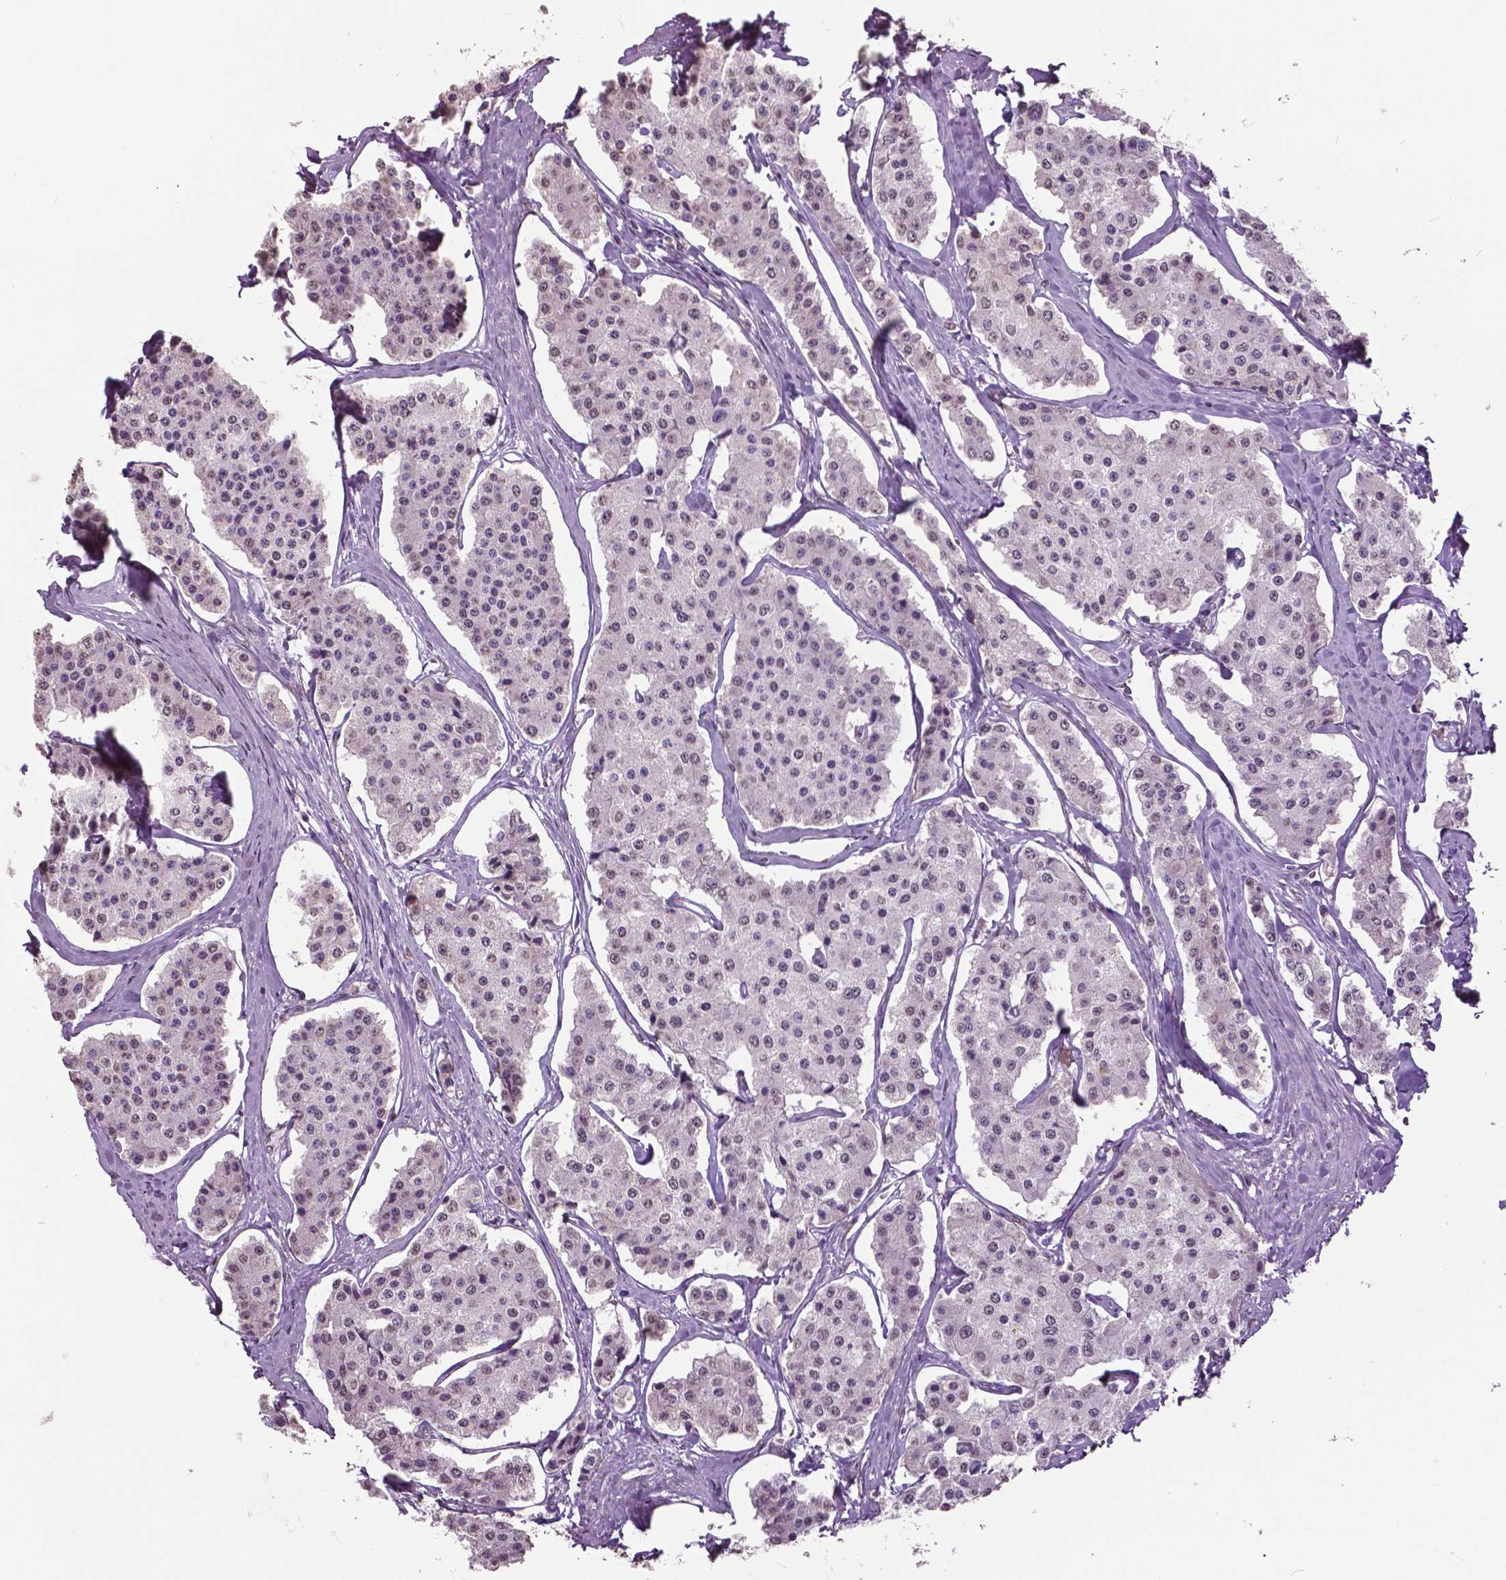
{"staining": {"intensity": "negative", "quantity": "none", "location": "none"}, "tissue": "carcinoid", "cell_type": "Tumor cells", "image_type": "cancer", "snomed": [{"axis": "morphology", "description": "Carcinoid, malignant, NOS"}, {"axis": "topography", "description": "Small intestine"}], "caption": "Immunohistochemistry (IHC) photomicrograph of carcinoid stained for a protein (brown), which displays no expression in tumor cells.", "gene": "RUNX3", "patient": {"sex": "female", "age": 65}}